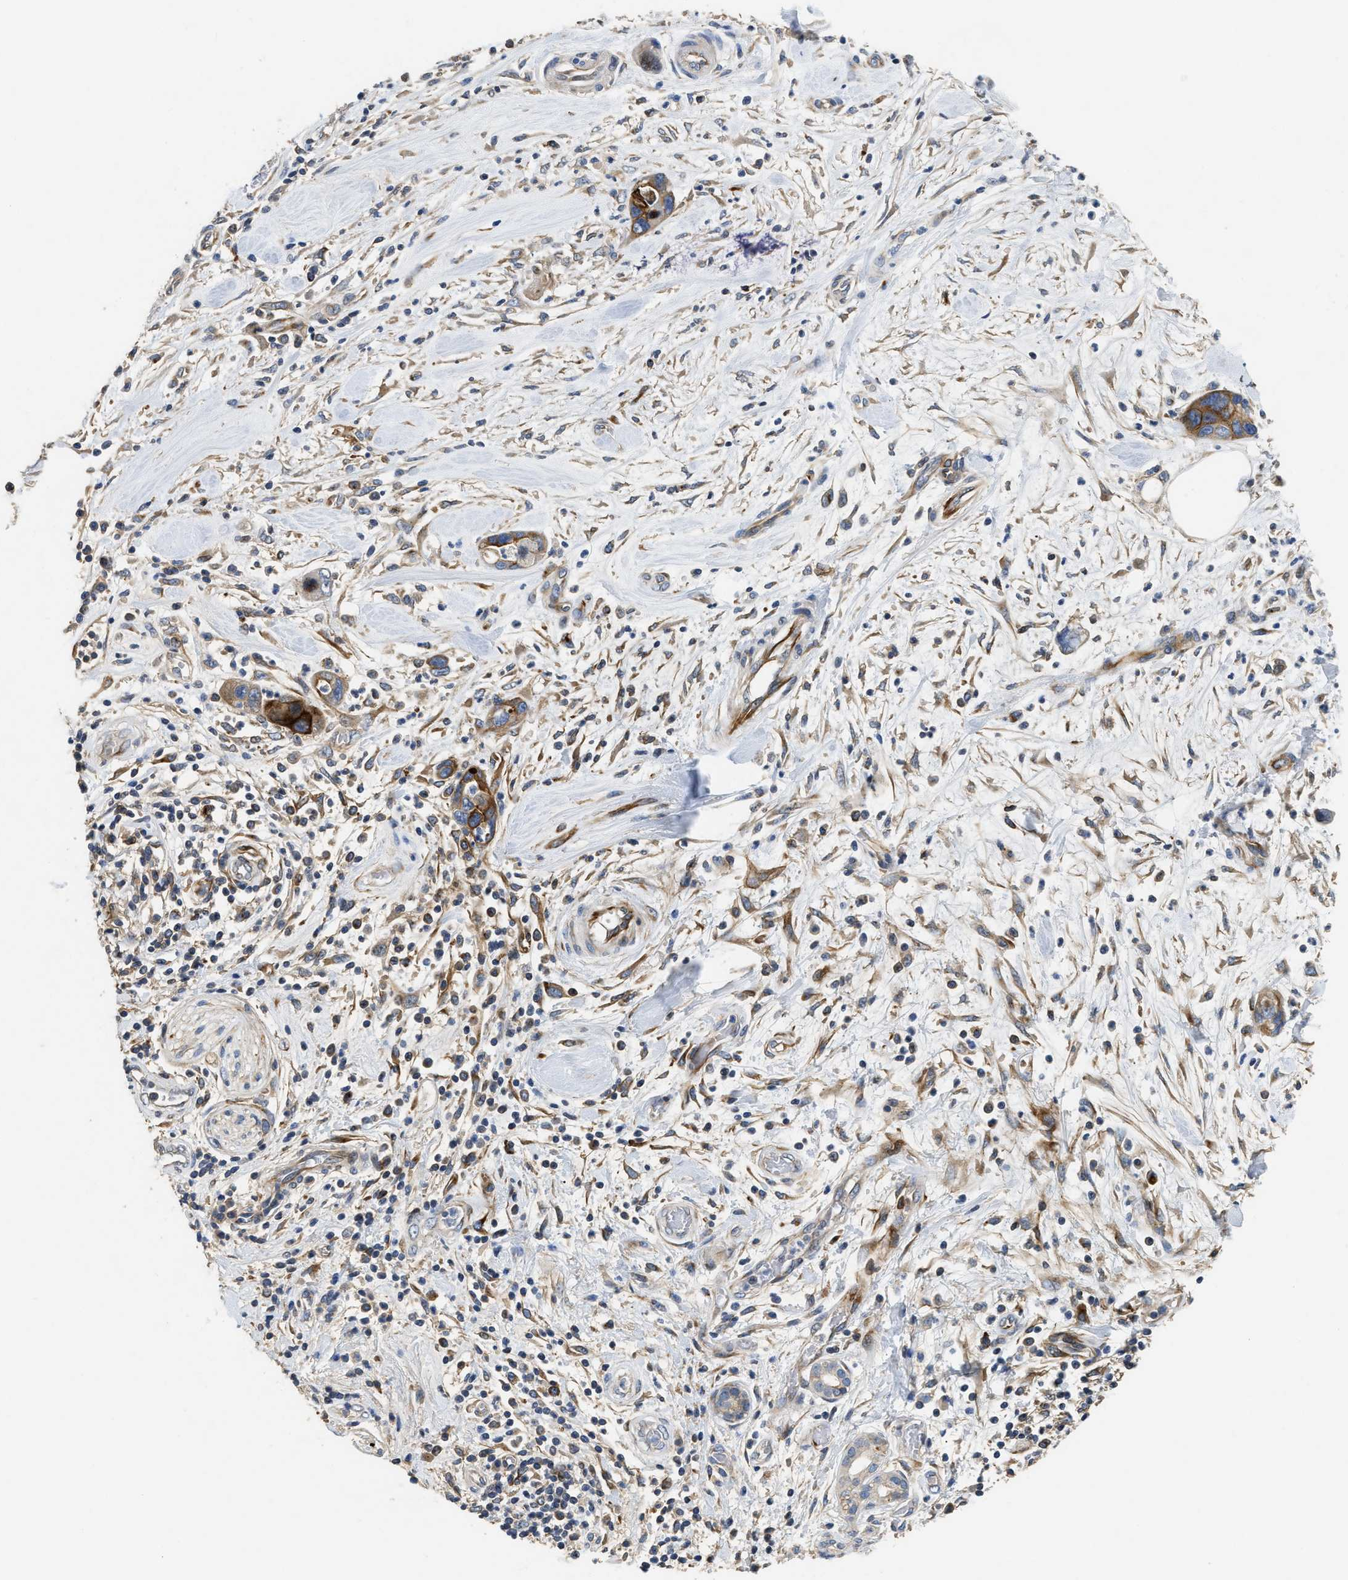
{"staining": {"intensity": "strong", "quantity": ">75%", "location": "cytoplasmic/membranous"}, "tissue": "pancreatic cancer", "cell_type": "Tumor cells", "image_type": "cancer", "snomed": [{"axis": "morphology", "description": "Adenocarcinoma, NOS"}, {"axis": "topography", "description": "Pancreas"}], "caption": "A micrograph of human adenocarcinoma (pancreatic) stained for a protein demonstrates strong cytoplasmic/membranous brown staining in tumor cells.", "gene": "IL17RC", "patient": {"sex": "female", "age": 70}}